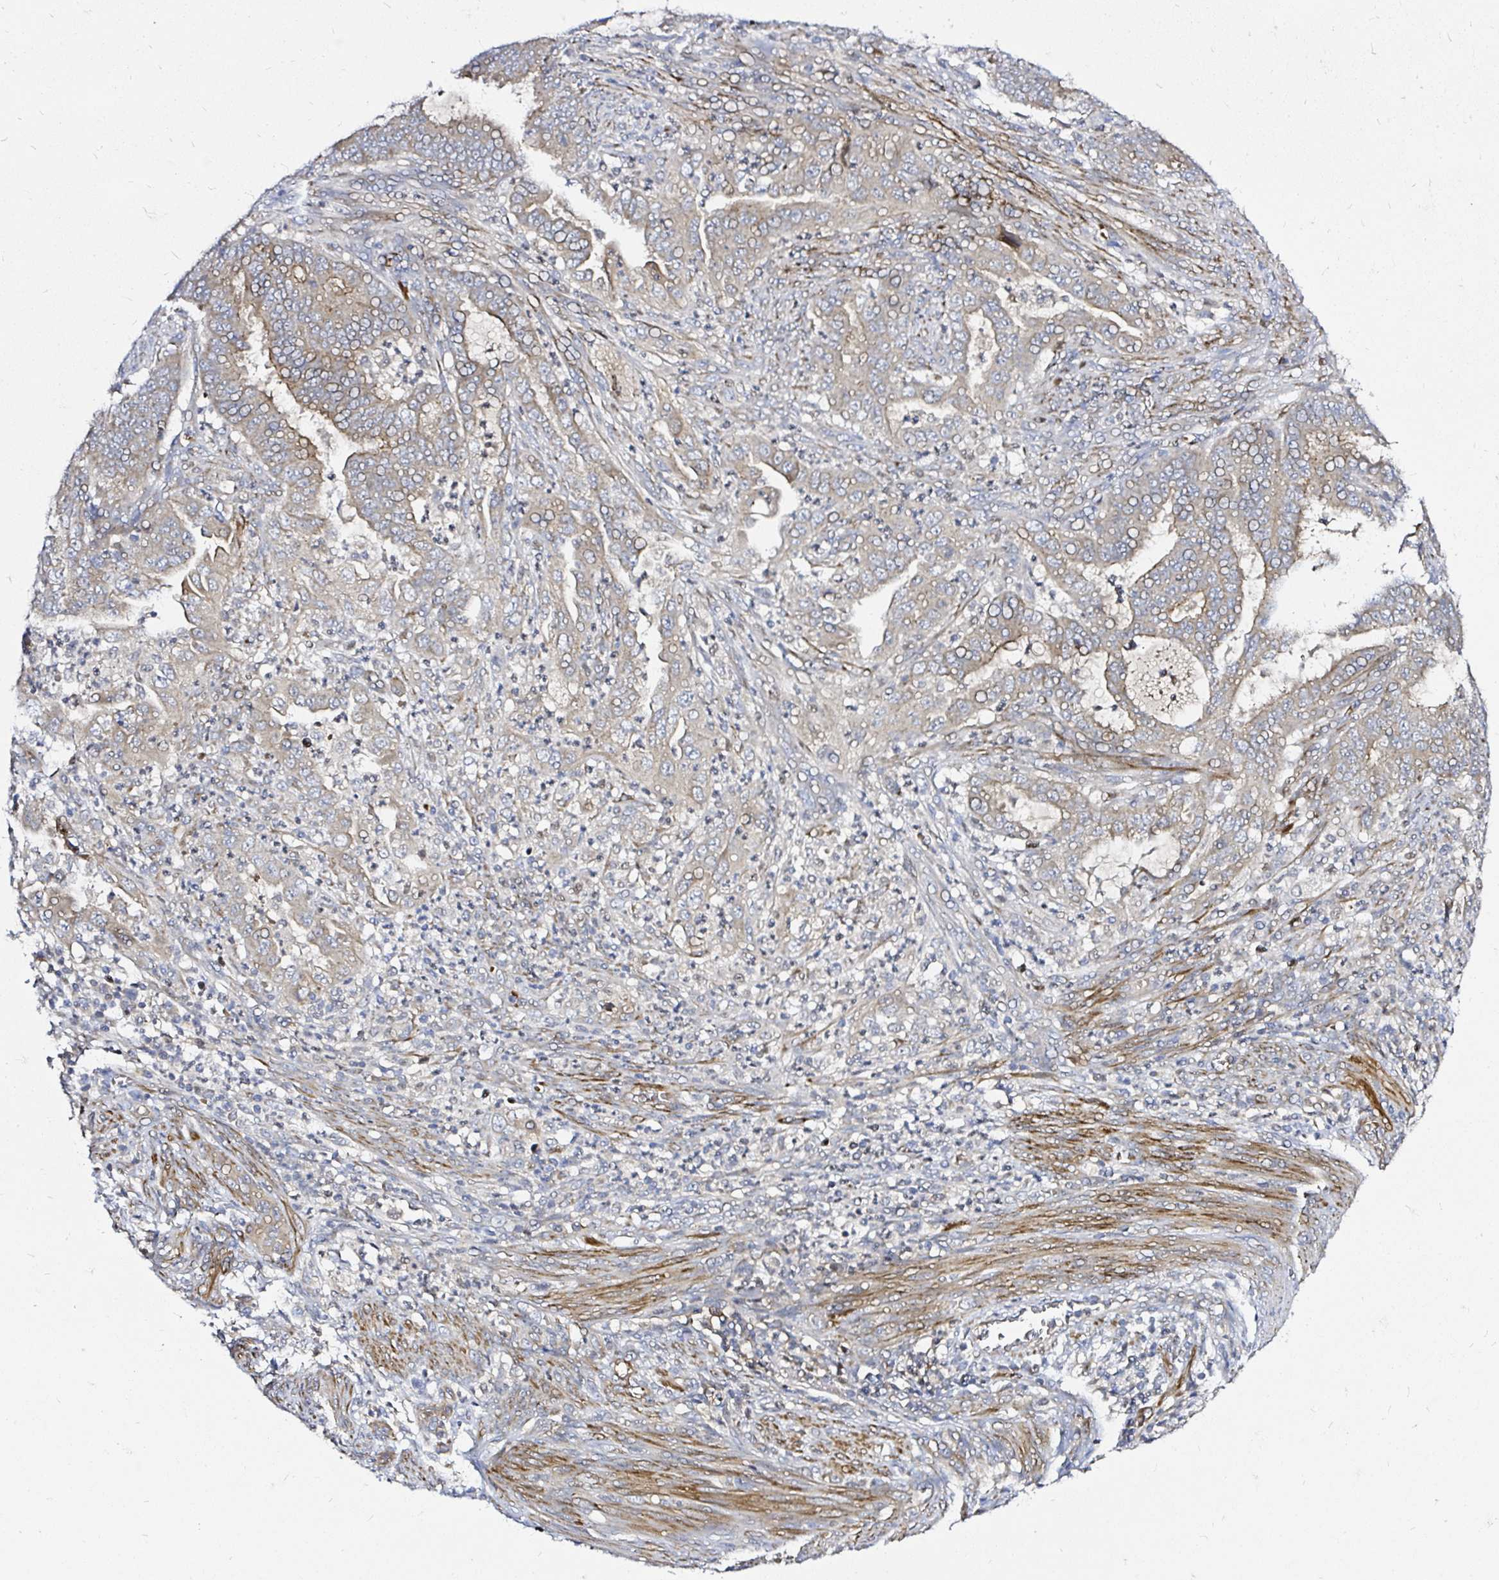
{"staining": {"intensity": "weak", "quantity": ">75%", "location": "cytoplasmic/membranous"}, "tissue": "endometrial cancer", "cell_type": "Tumor cells", "image_type": "cancer", "snomed": [{"axis": "morphology", "description": "Adenocarcinoma, NOS"}, {"axis": "topography", "description": "Endometrium"}], "caption": "This is a photomicrograph of IHC staining of adenocarcinoma (endometrial), which shows weak positivity in the cytoplasmic/membranous of tumor cells.", "gene": "ARHGEF37", "patient": {"sex": "female", "age": 51}}